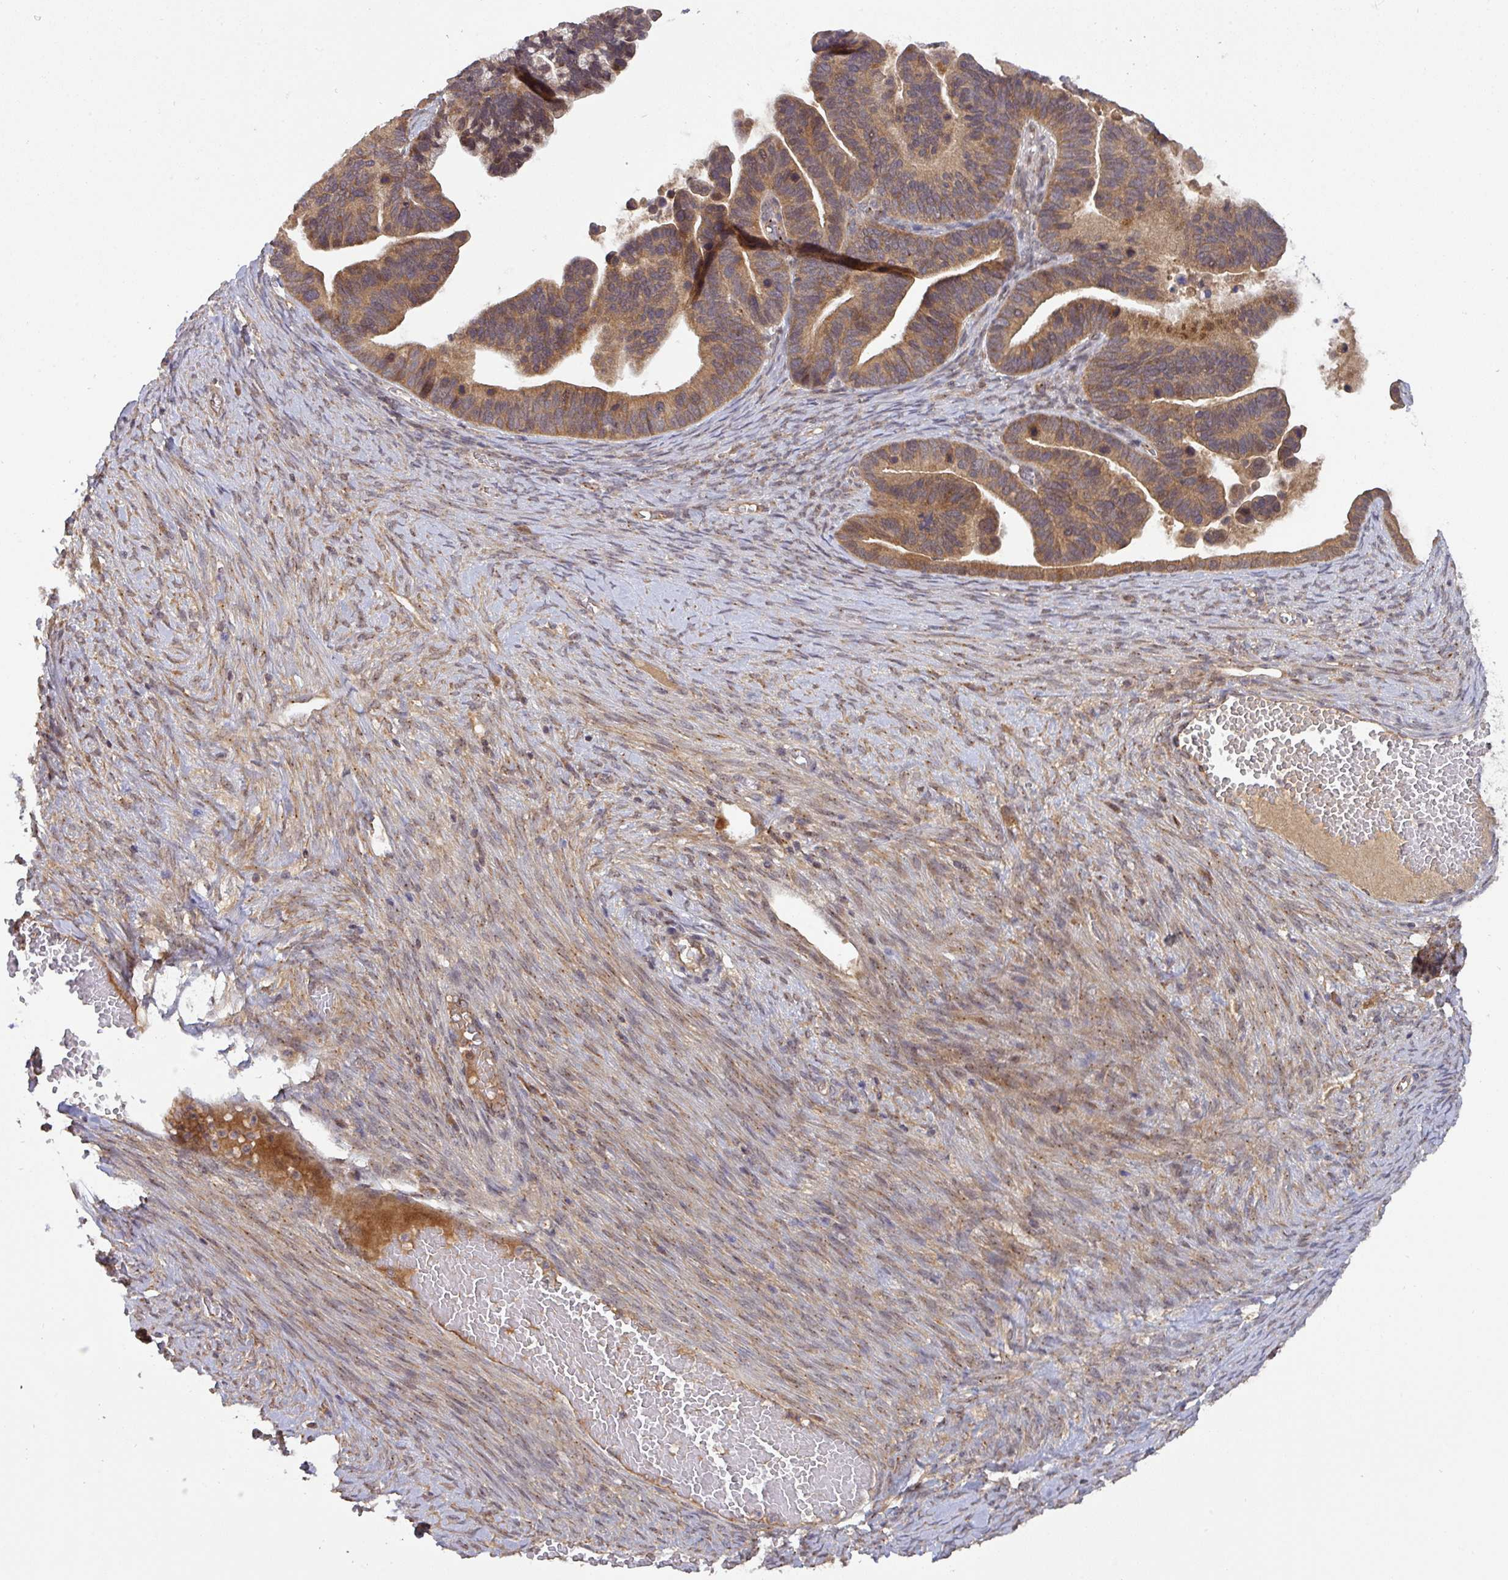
{"staining": {"intensity": "moderate", "quantity": ">75%", "location": "cytoplasmic/membranous"}, "tissue": "ovarian cancer", "cell_type": "Tumor cells", "image_type": "cancer", "snomed": [{"axis": "morphology", "description": "Cystadenocarcinoma, serous, NOS"}, {"axis": "topography", "description": "Ovary"}], "caption": "Ovarian serous cystadenocarcinoma stained with immunohistochemistry displays moderate cytoplasmic/membranous positivity in about >75% of tumor cells. Nuclei are stained in blue.", "gene": "CCDC121", "patient": {"sex": "female", "age": 56}}